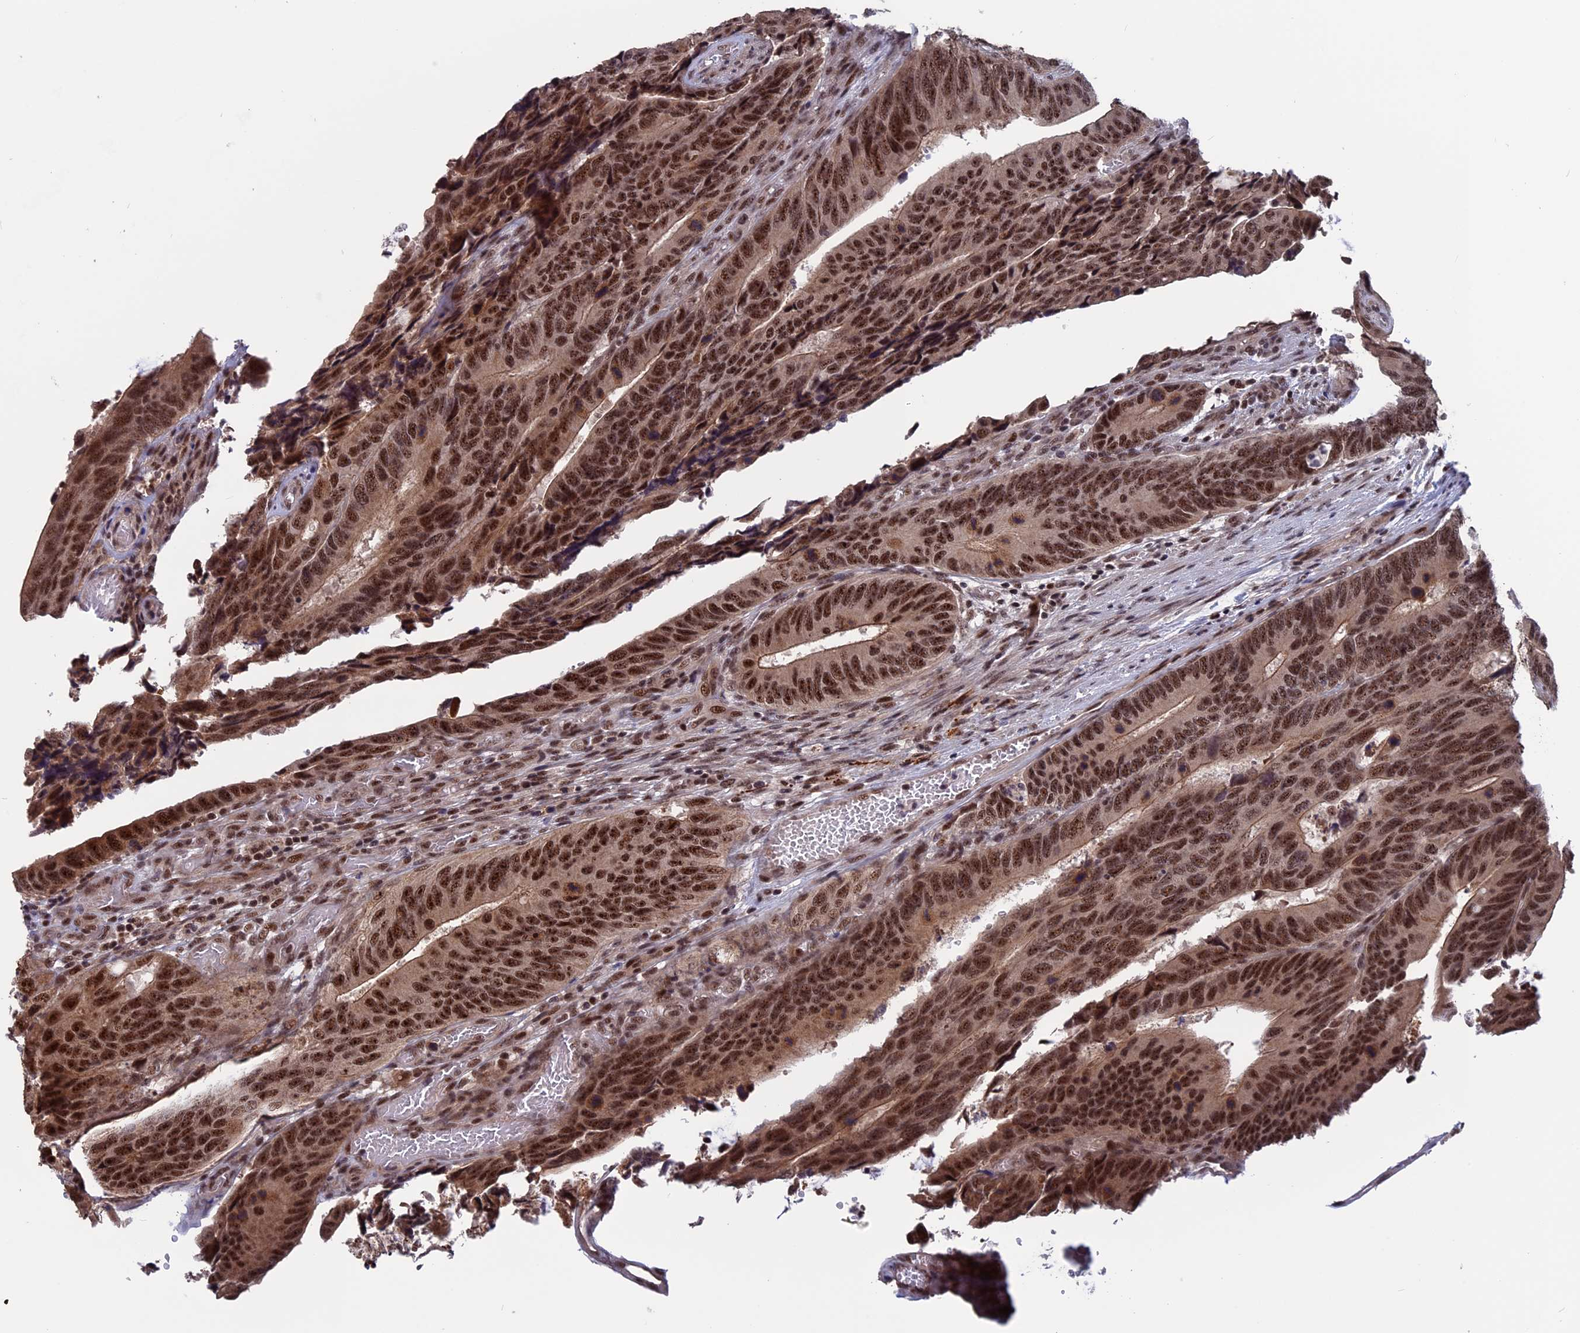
{"staining": {"intensity": "strong", "quantity": ">75%", "location": "nuclear"}, "tissue": "colorectal cancer", "cell_type": "Tumor cells", "image_type": "cancer", "snomed": [{"axis": "morphology", "description": "Adenocarcinoma, NOS"}, {"axis": "topography", "description": "Colon"}], "caption": "Colorectal cancer stained with DAB (3,3'-diaminobenzidine) IHC reveals high levels of strong nuclear staining in about >75% of tumor cells. (Stains: DAB in brown, nuclei in blue, Microscopy: brightfield microscopy at high magnification).", "gene": "CACTIN", "patient": {"sex": "male", "age": 87}}